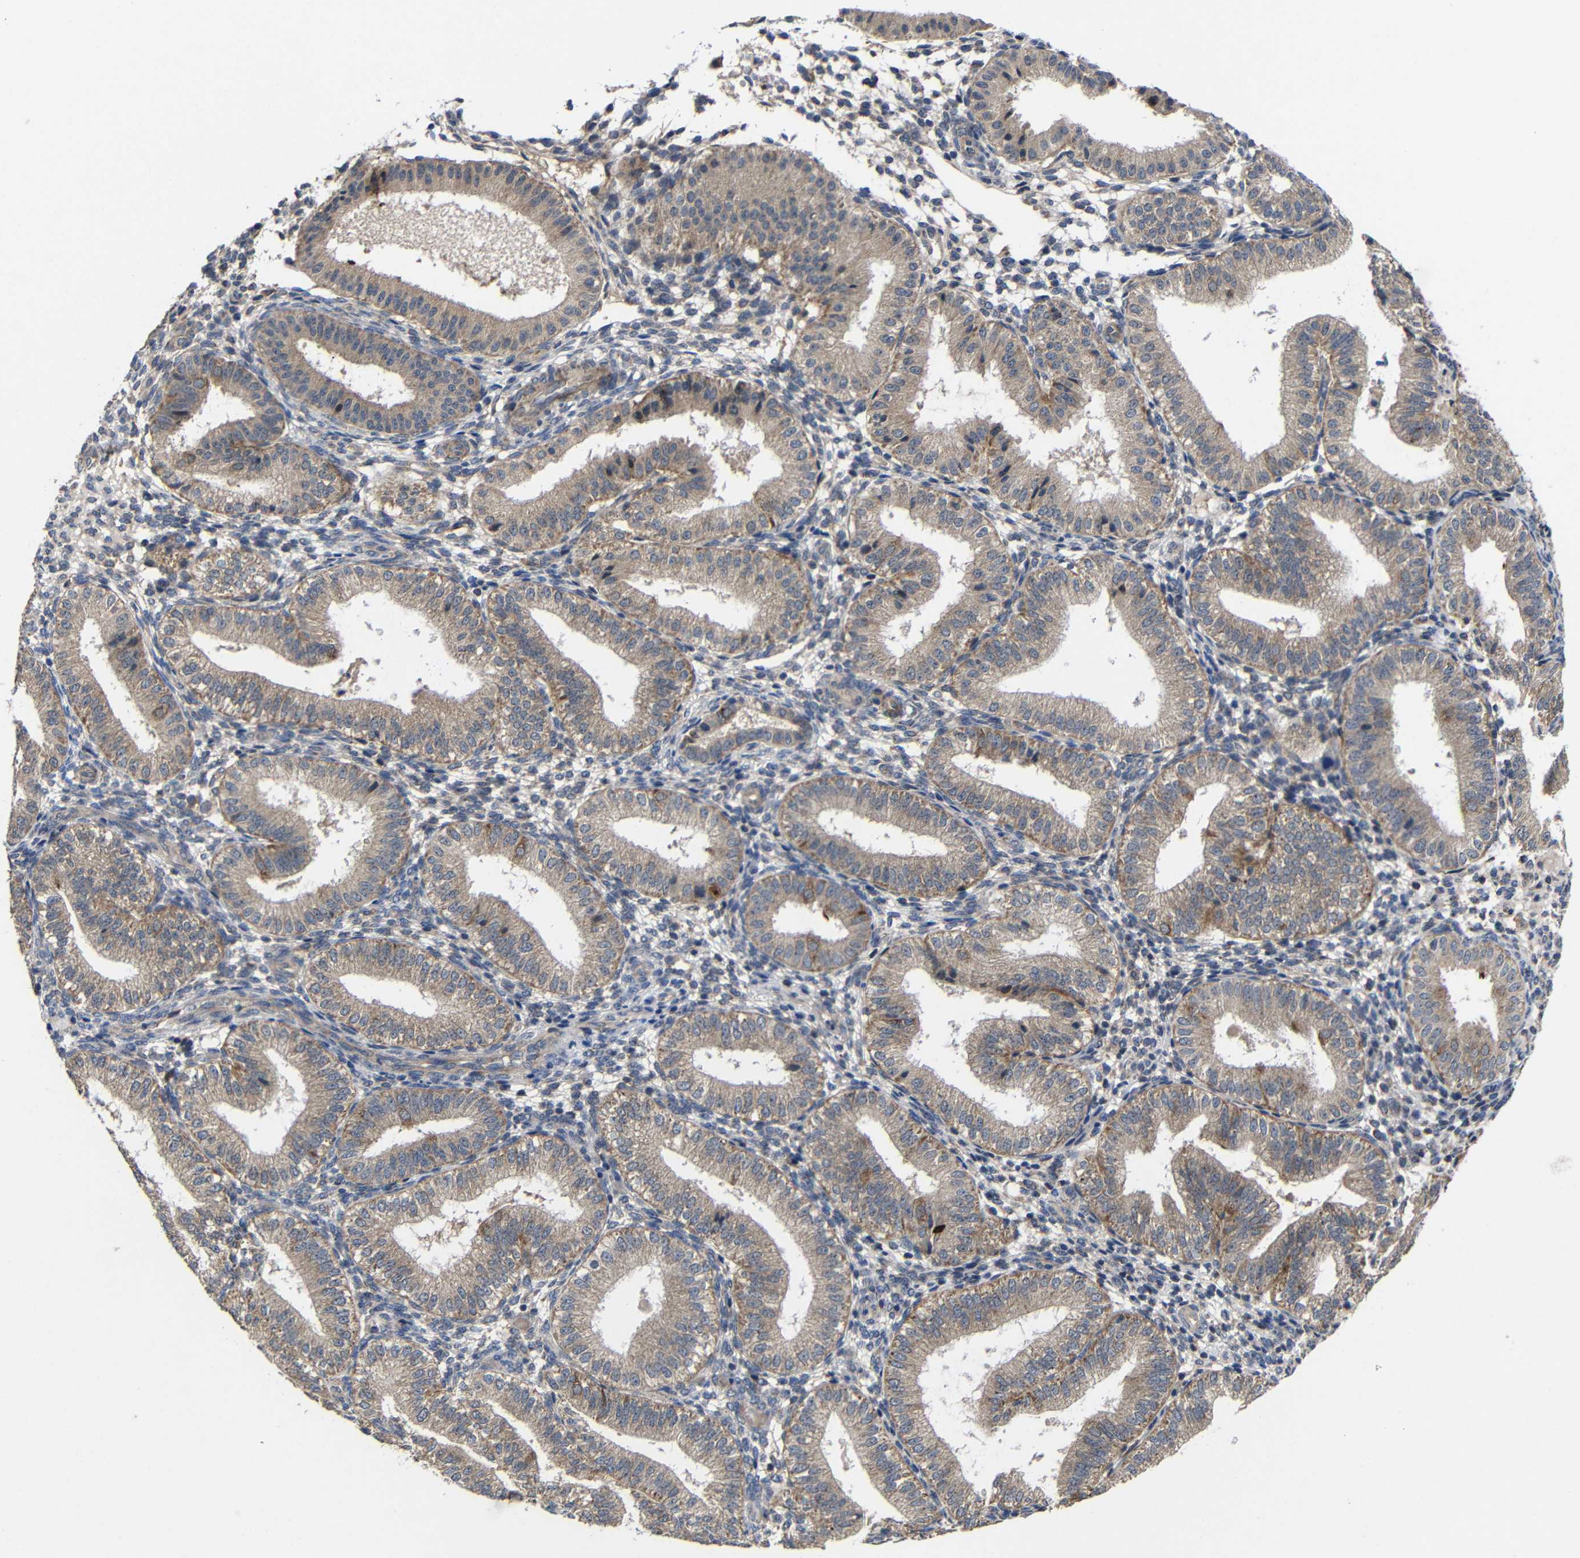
{"staining": {"intensity": "weak", "quantity": "25%-75%", "location": "cytoplasmic/membranous"}, "tissue": "endometrium", "cell_type": "Cells in endometrial stroma", "image_type": "normal", "snomed": [{"axis": "morphology", "description": "Normal tissue, NOS"}, {"axis": "topography", "description": "Endometrium"}], "caption": "Immunohistochemistry histopathology image of normal endometrium stained for a protein (brown), which exhibits low levels of weak cytoplasmic/membranous staining in approximately 25%-75% of cells in endometrial stroma.", "gene": "LPAR5", "patient": {"sex": "female", "age": 39}}